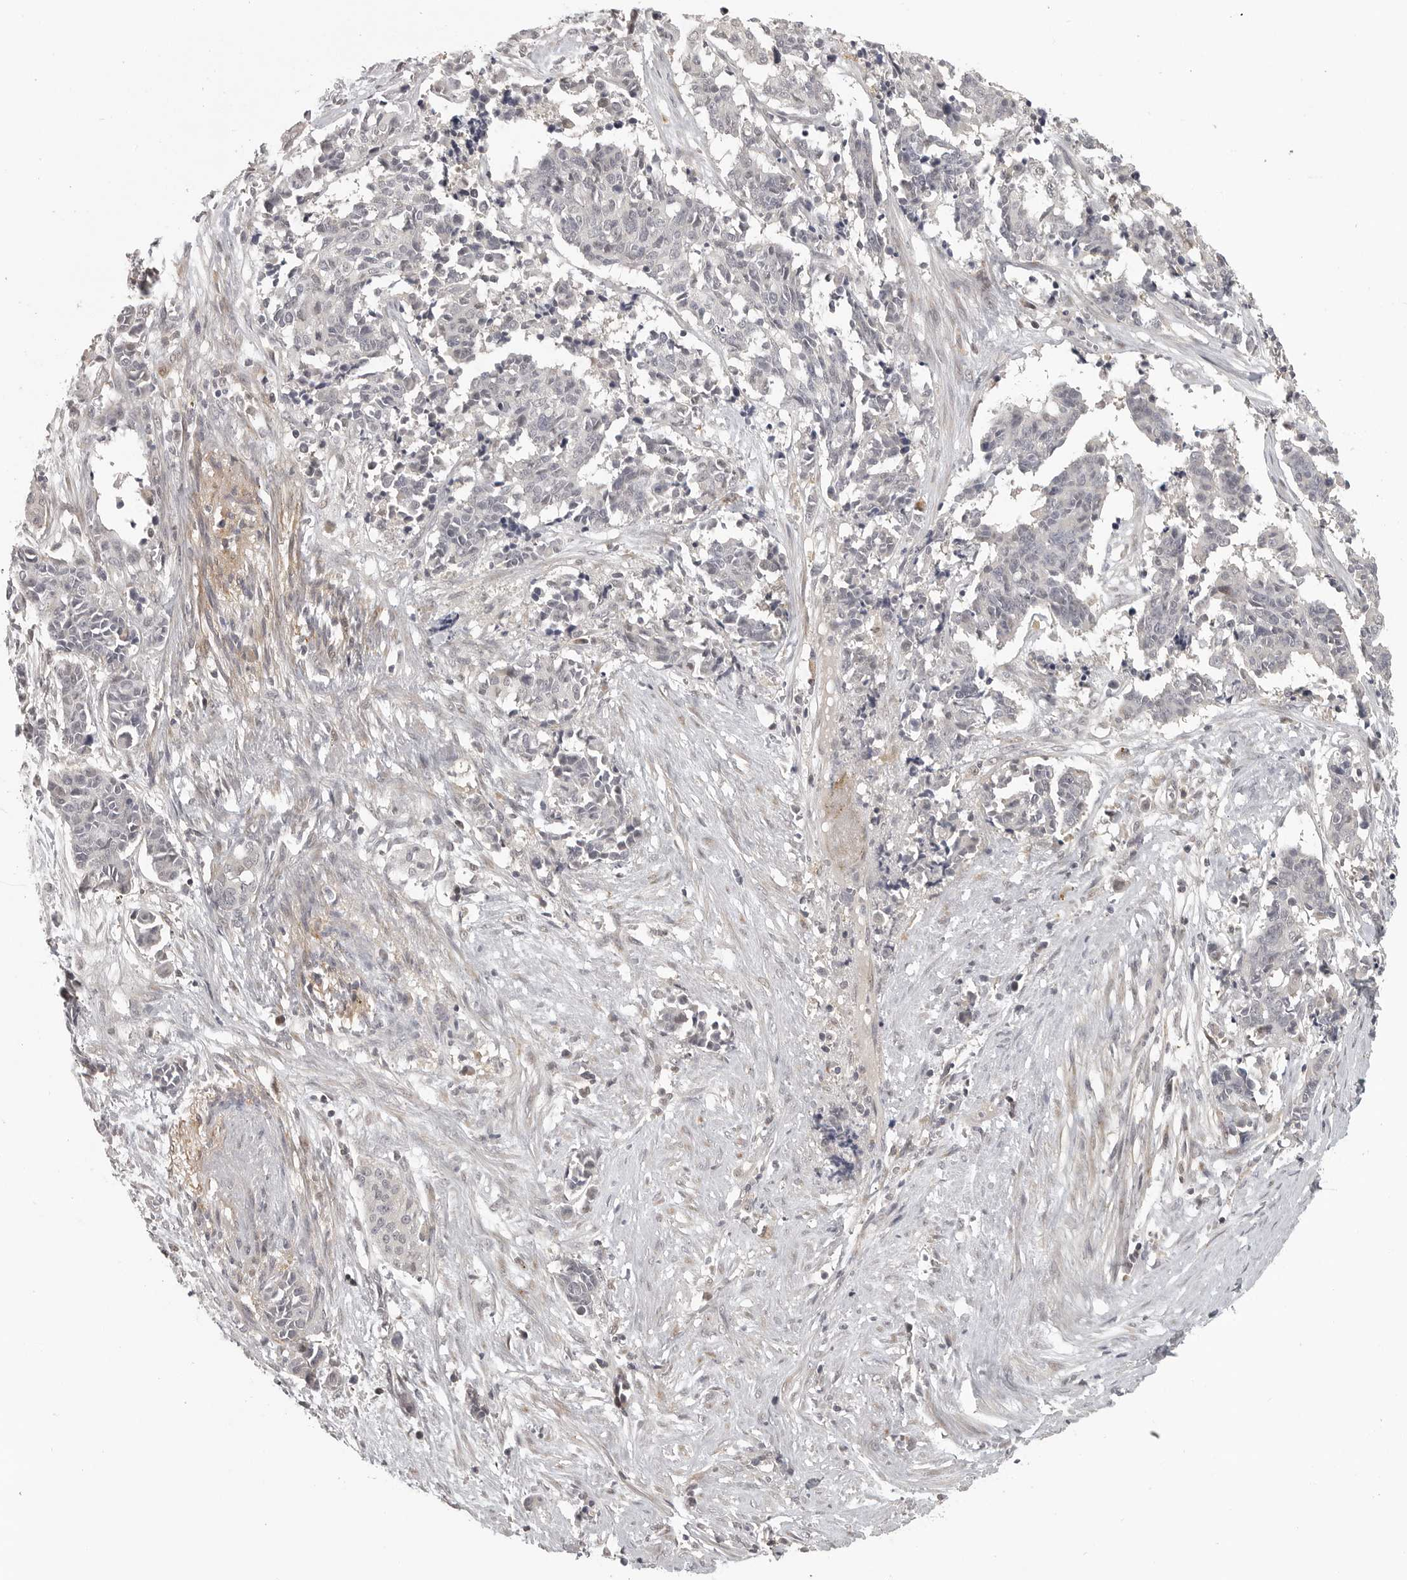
{"staining": {"intensity": "negative", "quantity": "none", "location": "none"}, "tissue": "cervical cancer", "cell_type": "Tumor cells", "image_type": "cancer", "snomed": [{"axis": "morphology", "description": "Normal tissue, NOS"}, {"axis": "morphology", "description": "Squamous cell carcinoma, NOS"}, {"axis": "topography", "description": "Cervix"}], "caption": "Tumor cells show no significant protein expression in squamous cell carcinoma (cervical).", "gene": "UROD", "patient": {"sex": "female", "age": 35}}